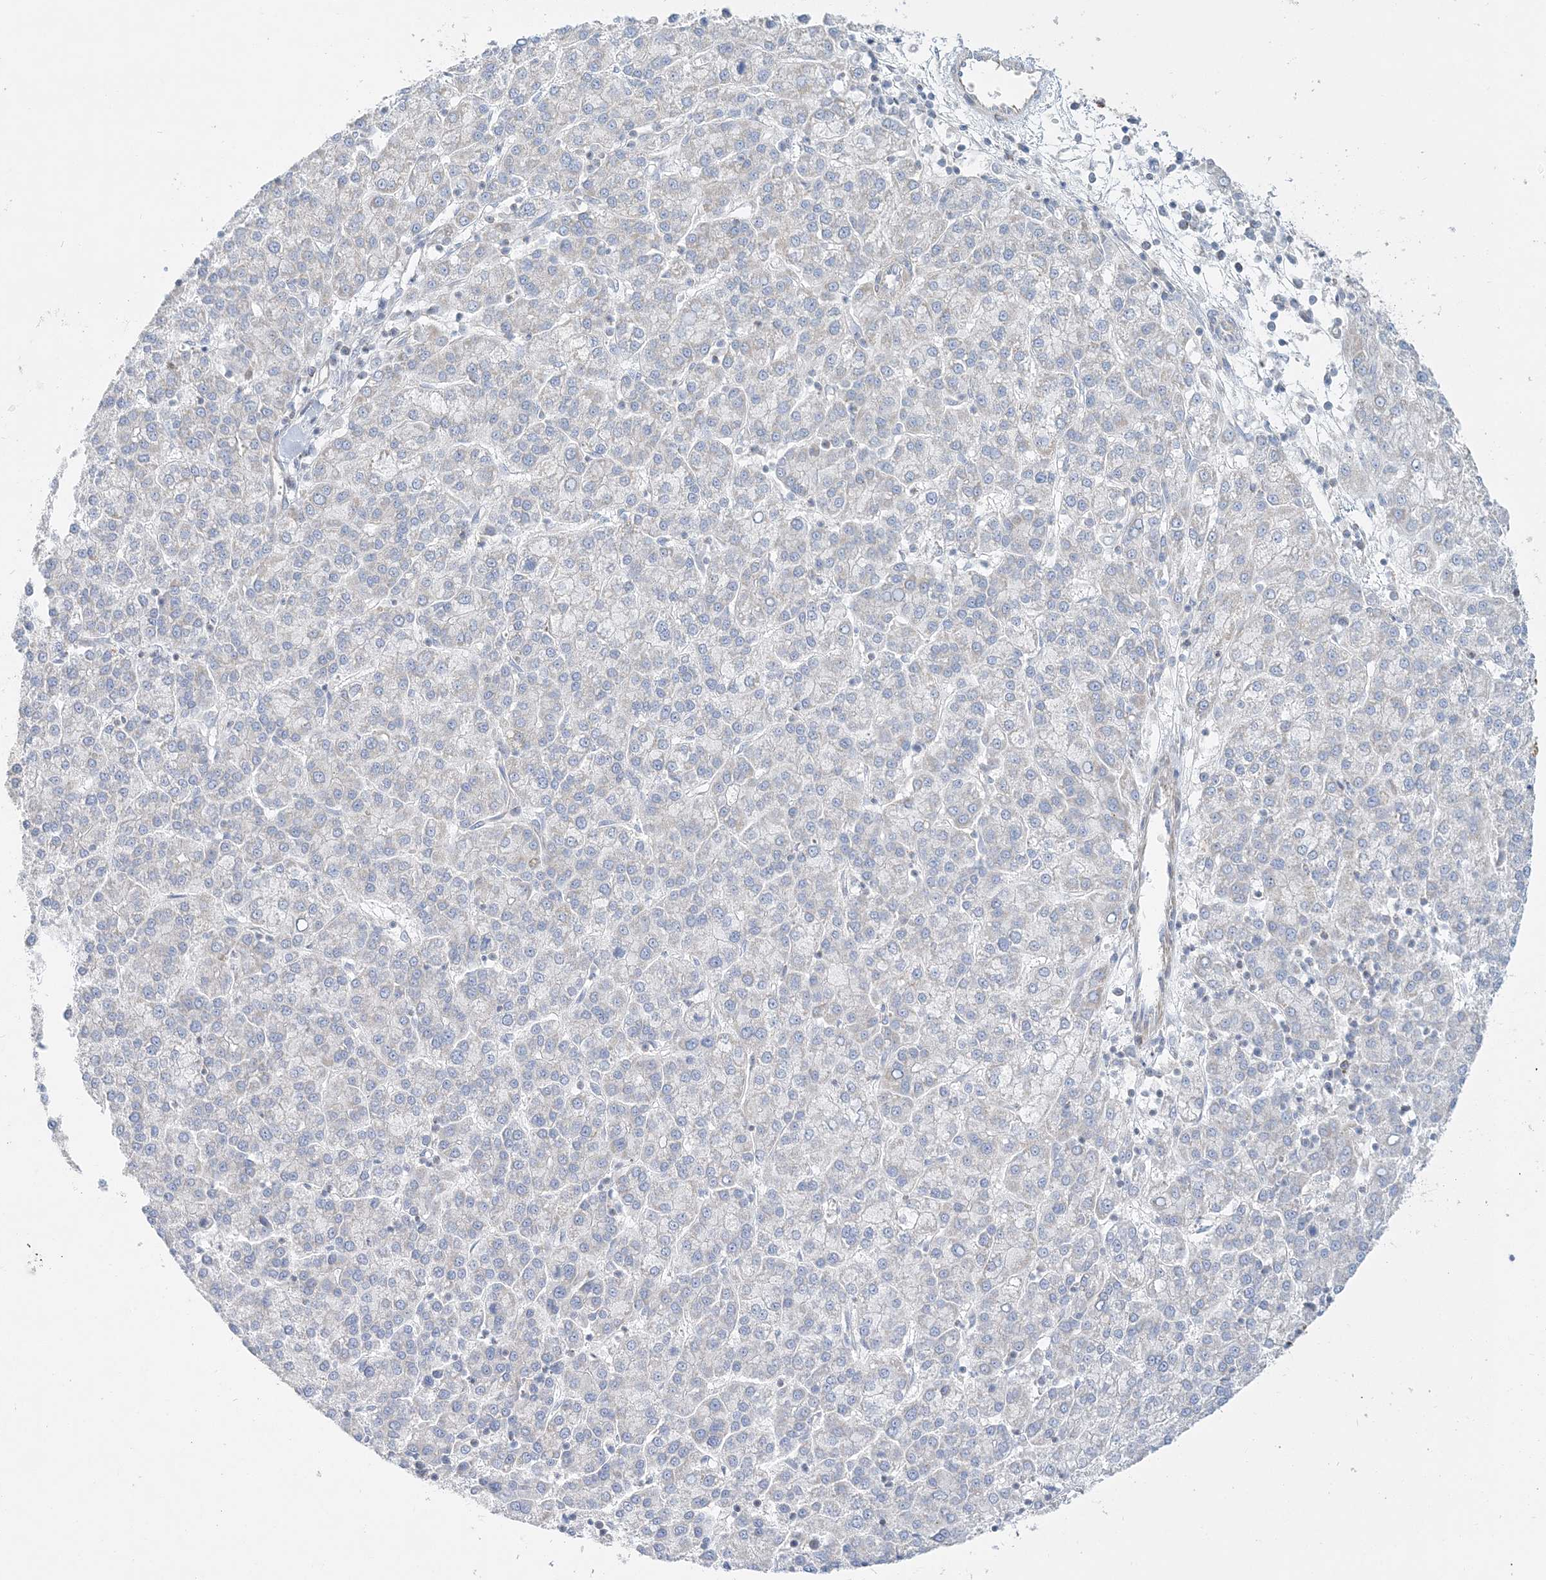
{"staining": {"intensity": "negative", "quantity": "none", "location": "none"}, "tissue": "liver cancer", "cell_type": "Tumor cells", "image_type": "cancer", "snomed": [{"axis": "morphology", "description": "Carcinoma, Hepatocellular, NOS"}, {"axis": "topography", "description": "Liver"}], "caption": "An image of human hepatocellular carcinoma (liver) is negative for staining in tumor cells.", "gene": "TBC1D14", "patient": {"sex": "female", "age": 58}}